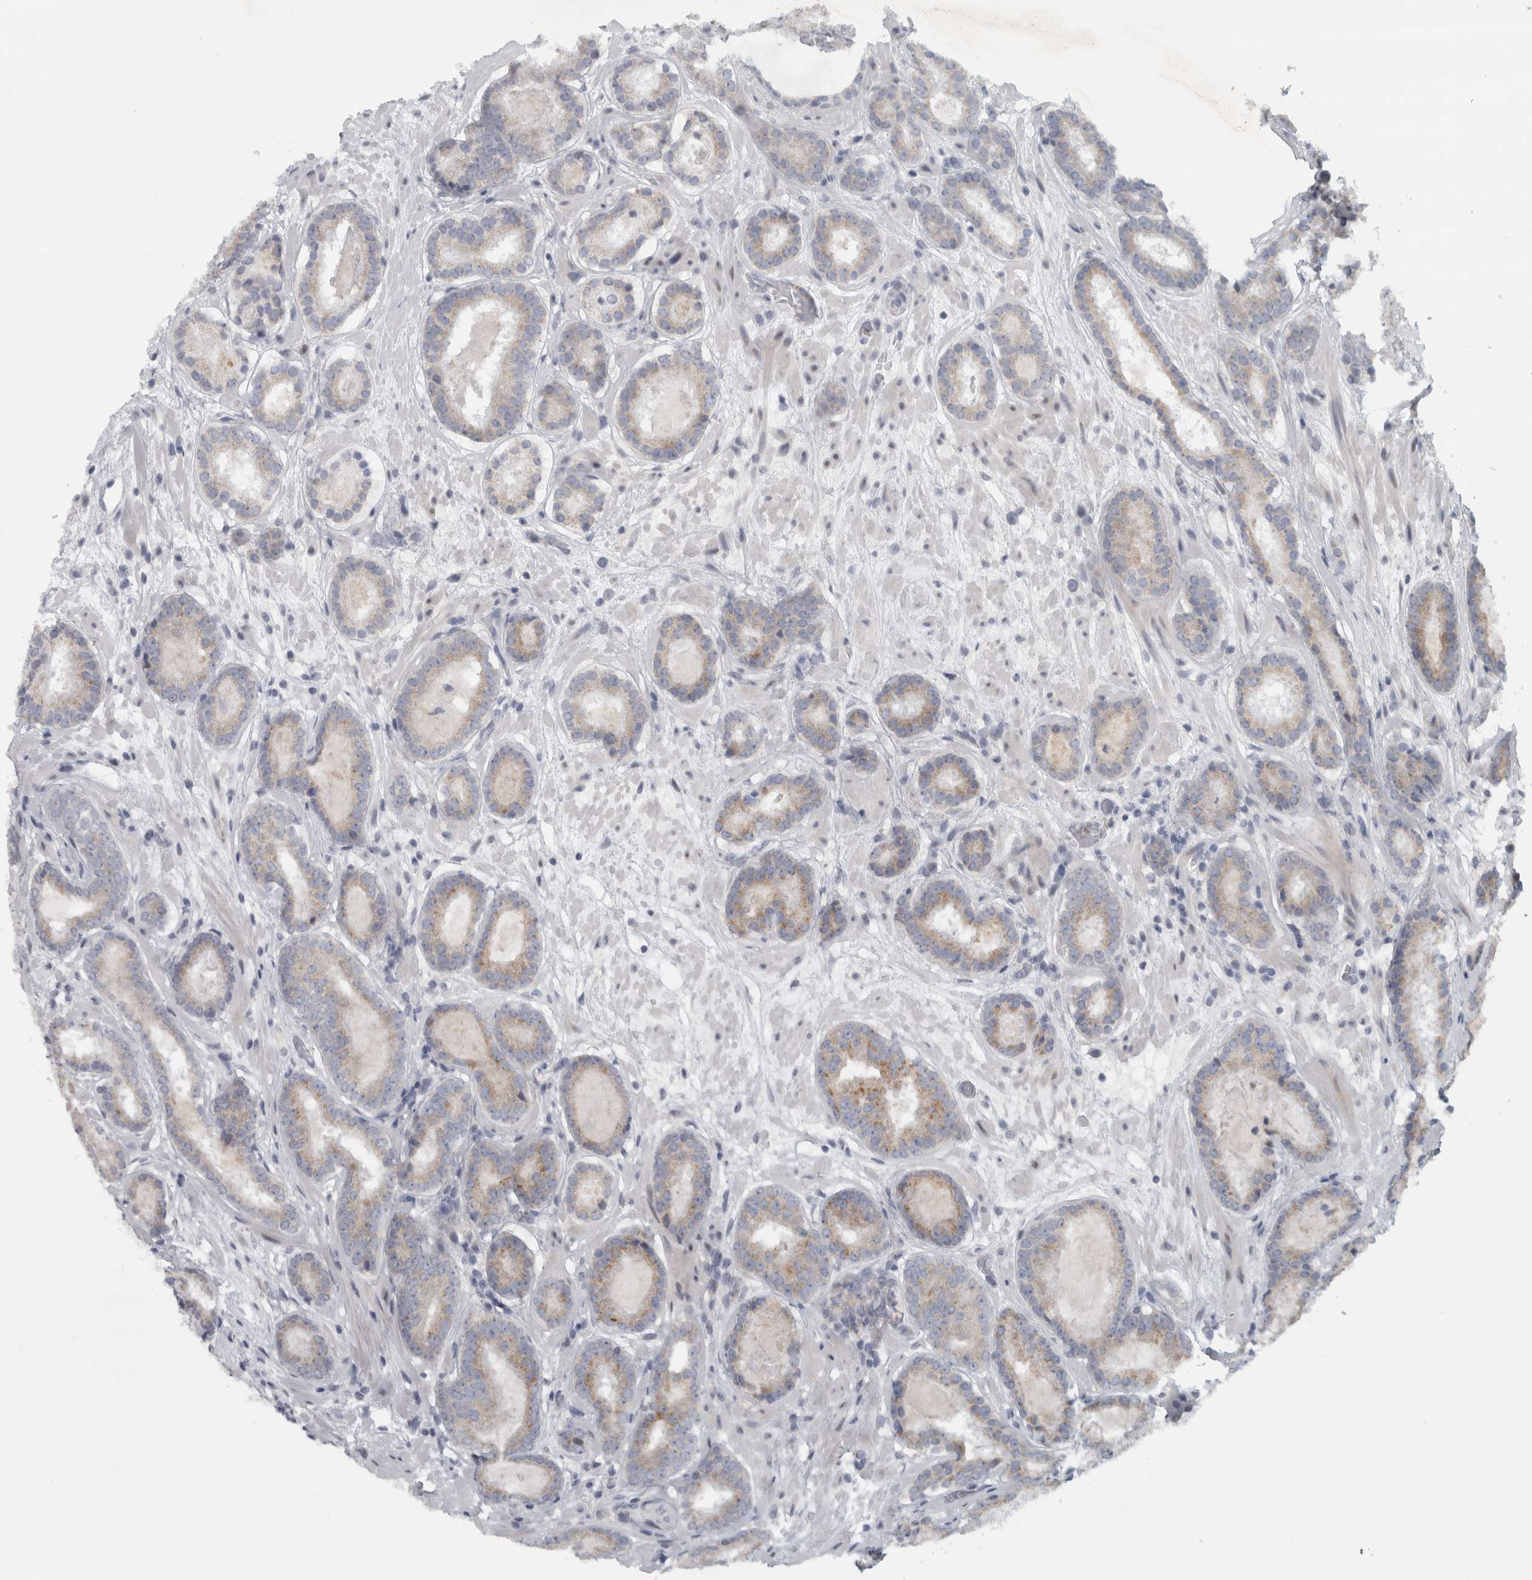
{"staining": {"intensity": "moderate", "quantity": "<25%", "location": "cytoplasmic/membranous"}, "tissue": "prostate cancer", "cell_type": "Tumor cells", "image_type": "cancer", "snomed": [{"axis": "morphology", "description": "Adenocarcinoma, Low grade"}, {"axis": "topography", "description": "Prostate"}], "caption": "The photomicrograph exhibits staining of prostate cancer (adenocarcinoma (low-grade)), revealing moderate cytoplasmic/membranous protein staining (brown color) within tumor cells.", "gene": "PTPRN2", "patient": {"sex": "male", "age": 69}}